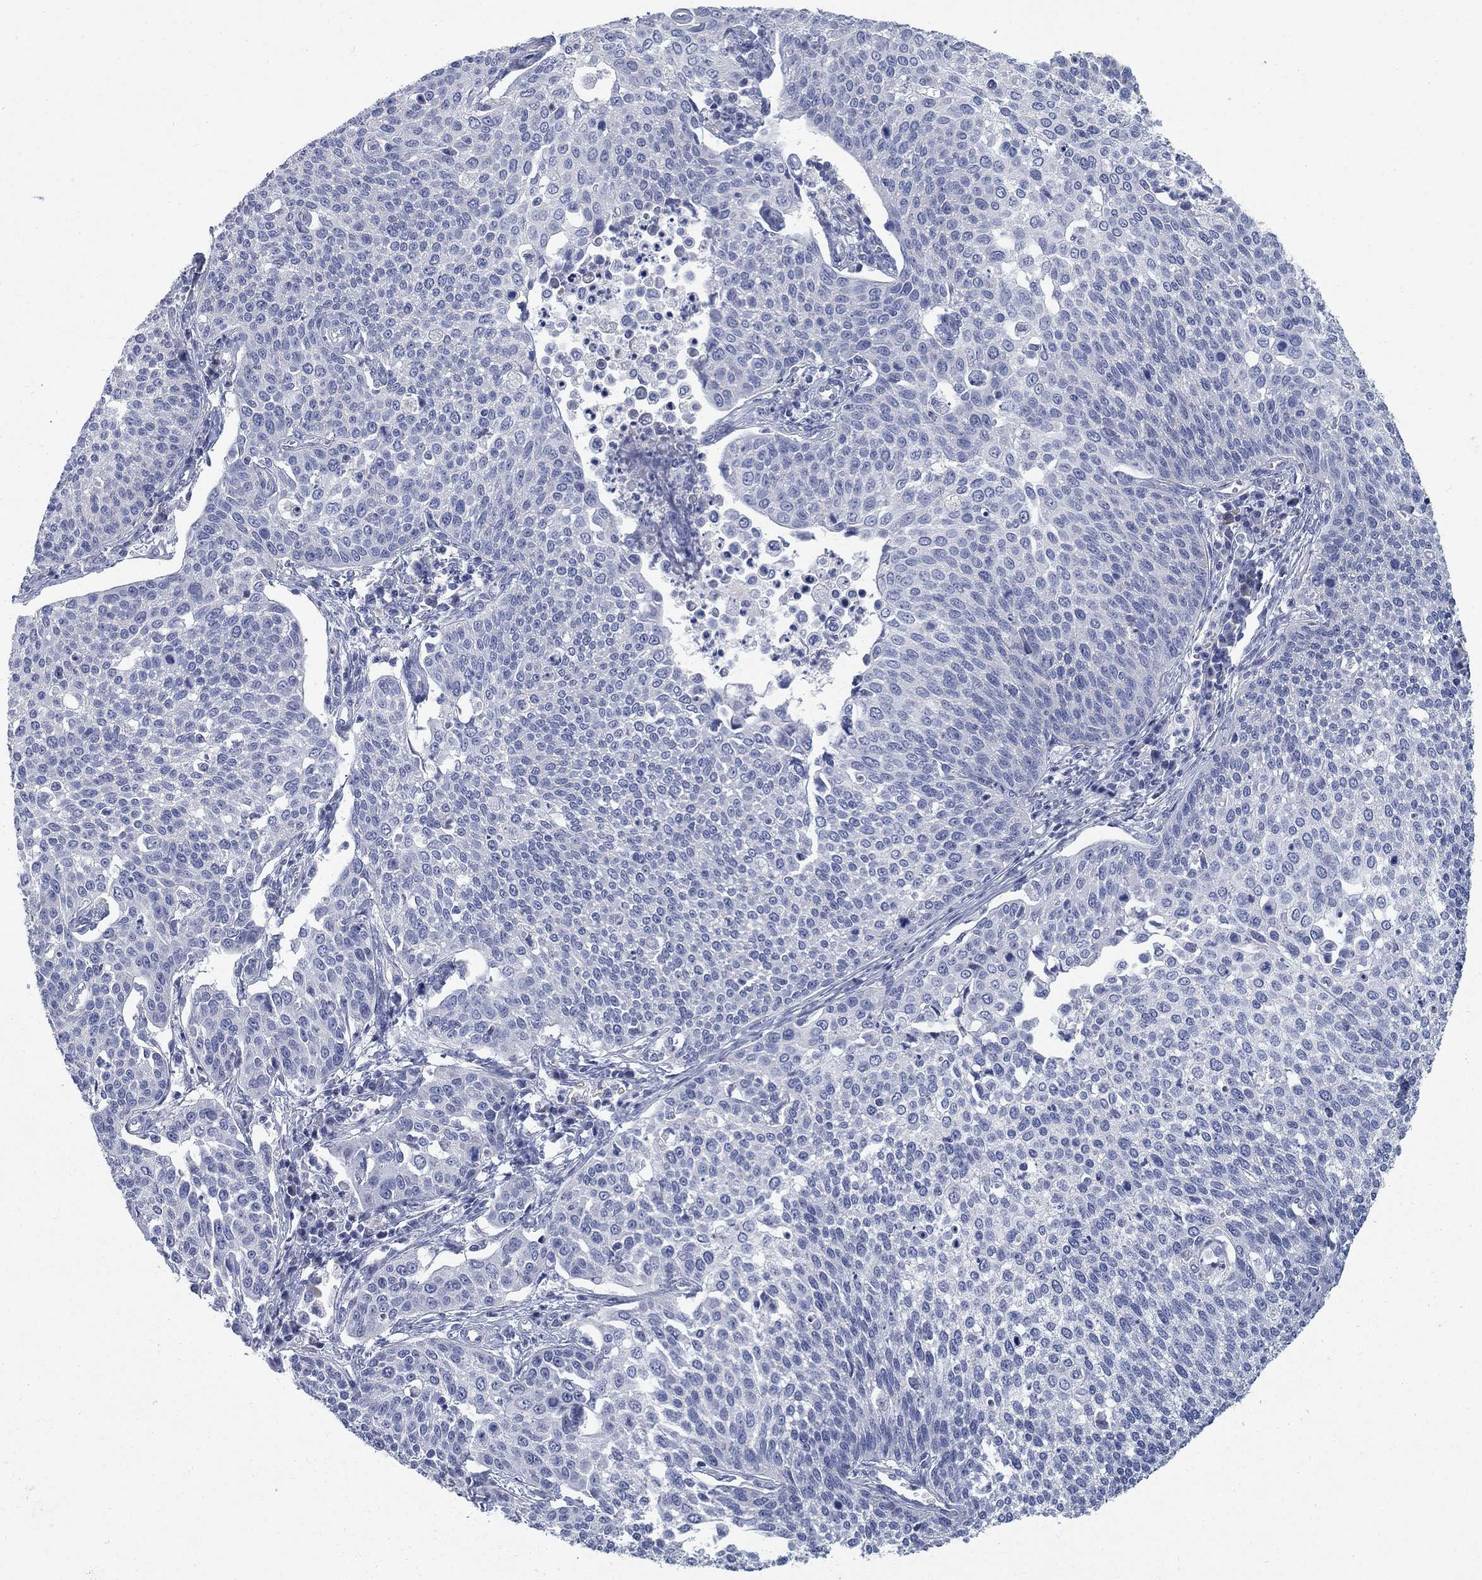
{"staining": {"intensity": "negative", "quantity": "none", "location": "none"}, "tissue": "cervical cancer", "cell_type": "Tumor cells", "image_type": "cancer", "snomed": [{"axis": "morphology", "description": "Squamous cell carcinoma, NOS"}, {"axis": "topography", "description": "Cervix"}], "caption": "Immunohistochemical staining of squamous cell carcinoma (cervical) reveals no significant positivity in tumor cells.", "gene": "DNER", "patient": {"sex": "female", "age": 34}}